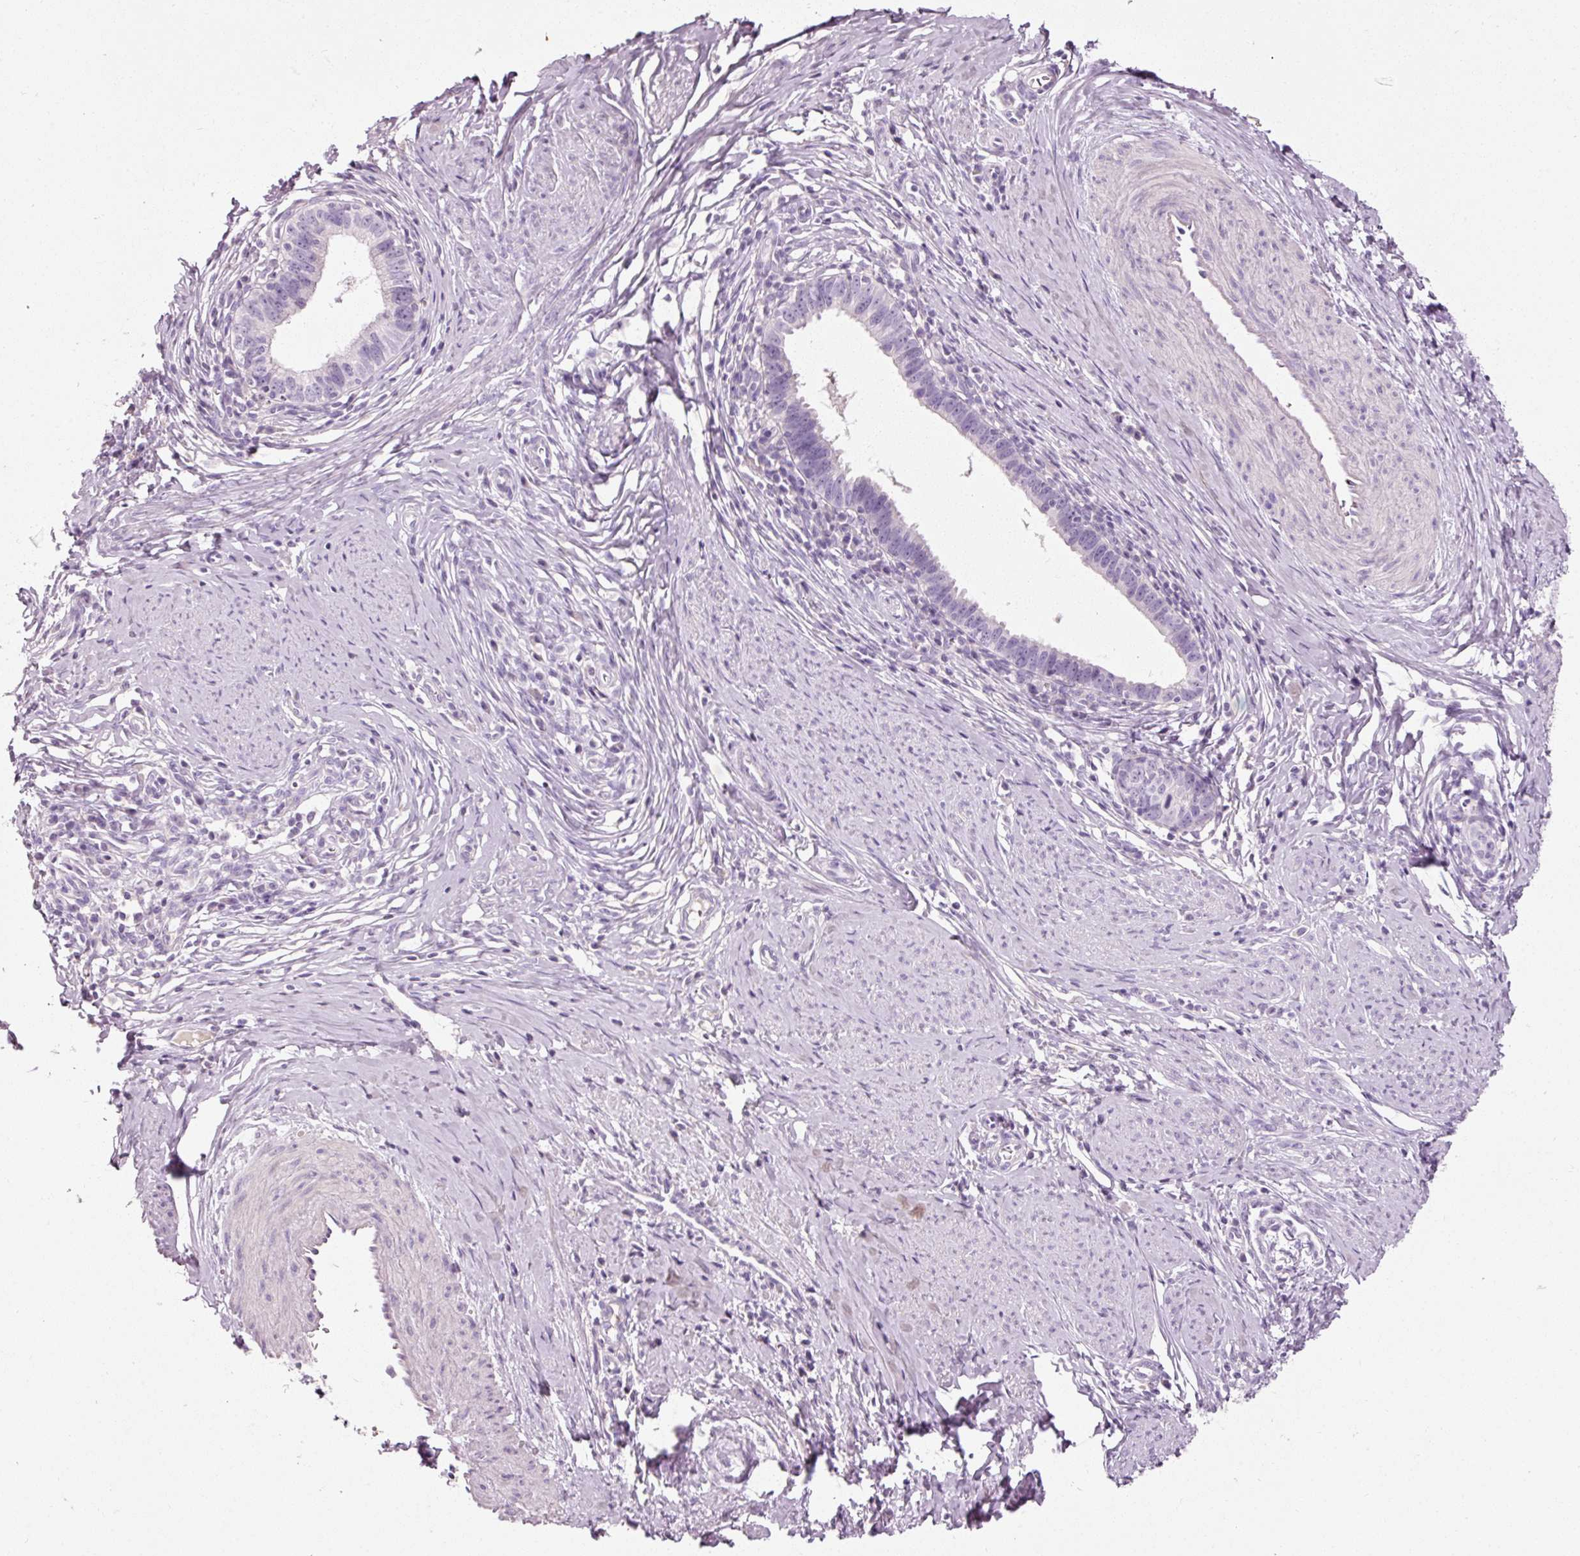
{"staining": {"intensity": "negative", "quantity": "none", "location": "none"}, "tissue": "cervical cancer", "cell_type": "Tumor cells", "image_type": "cancer", "snomed": [{"axis": "morphology", "description": "Adenocarcinoma, NOS"}, {"axis": "topography", "description": "Cervix"}], "caption": "Immunohistochemistry (IHC) image of neoplastic tissue: adenocarcinoma (cervical) stained with DAB shows no significant protein positivity in tumor cells. The staining is performed using DAB (3,3'-diaminobenzidine) brown chromogen with nuclei counter-stained in using hematoxylin.", "gene": "MUC5AC", "patient": {"sex": "female", "age": 36}}